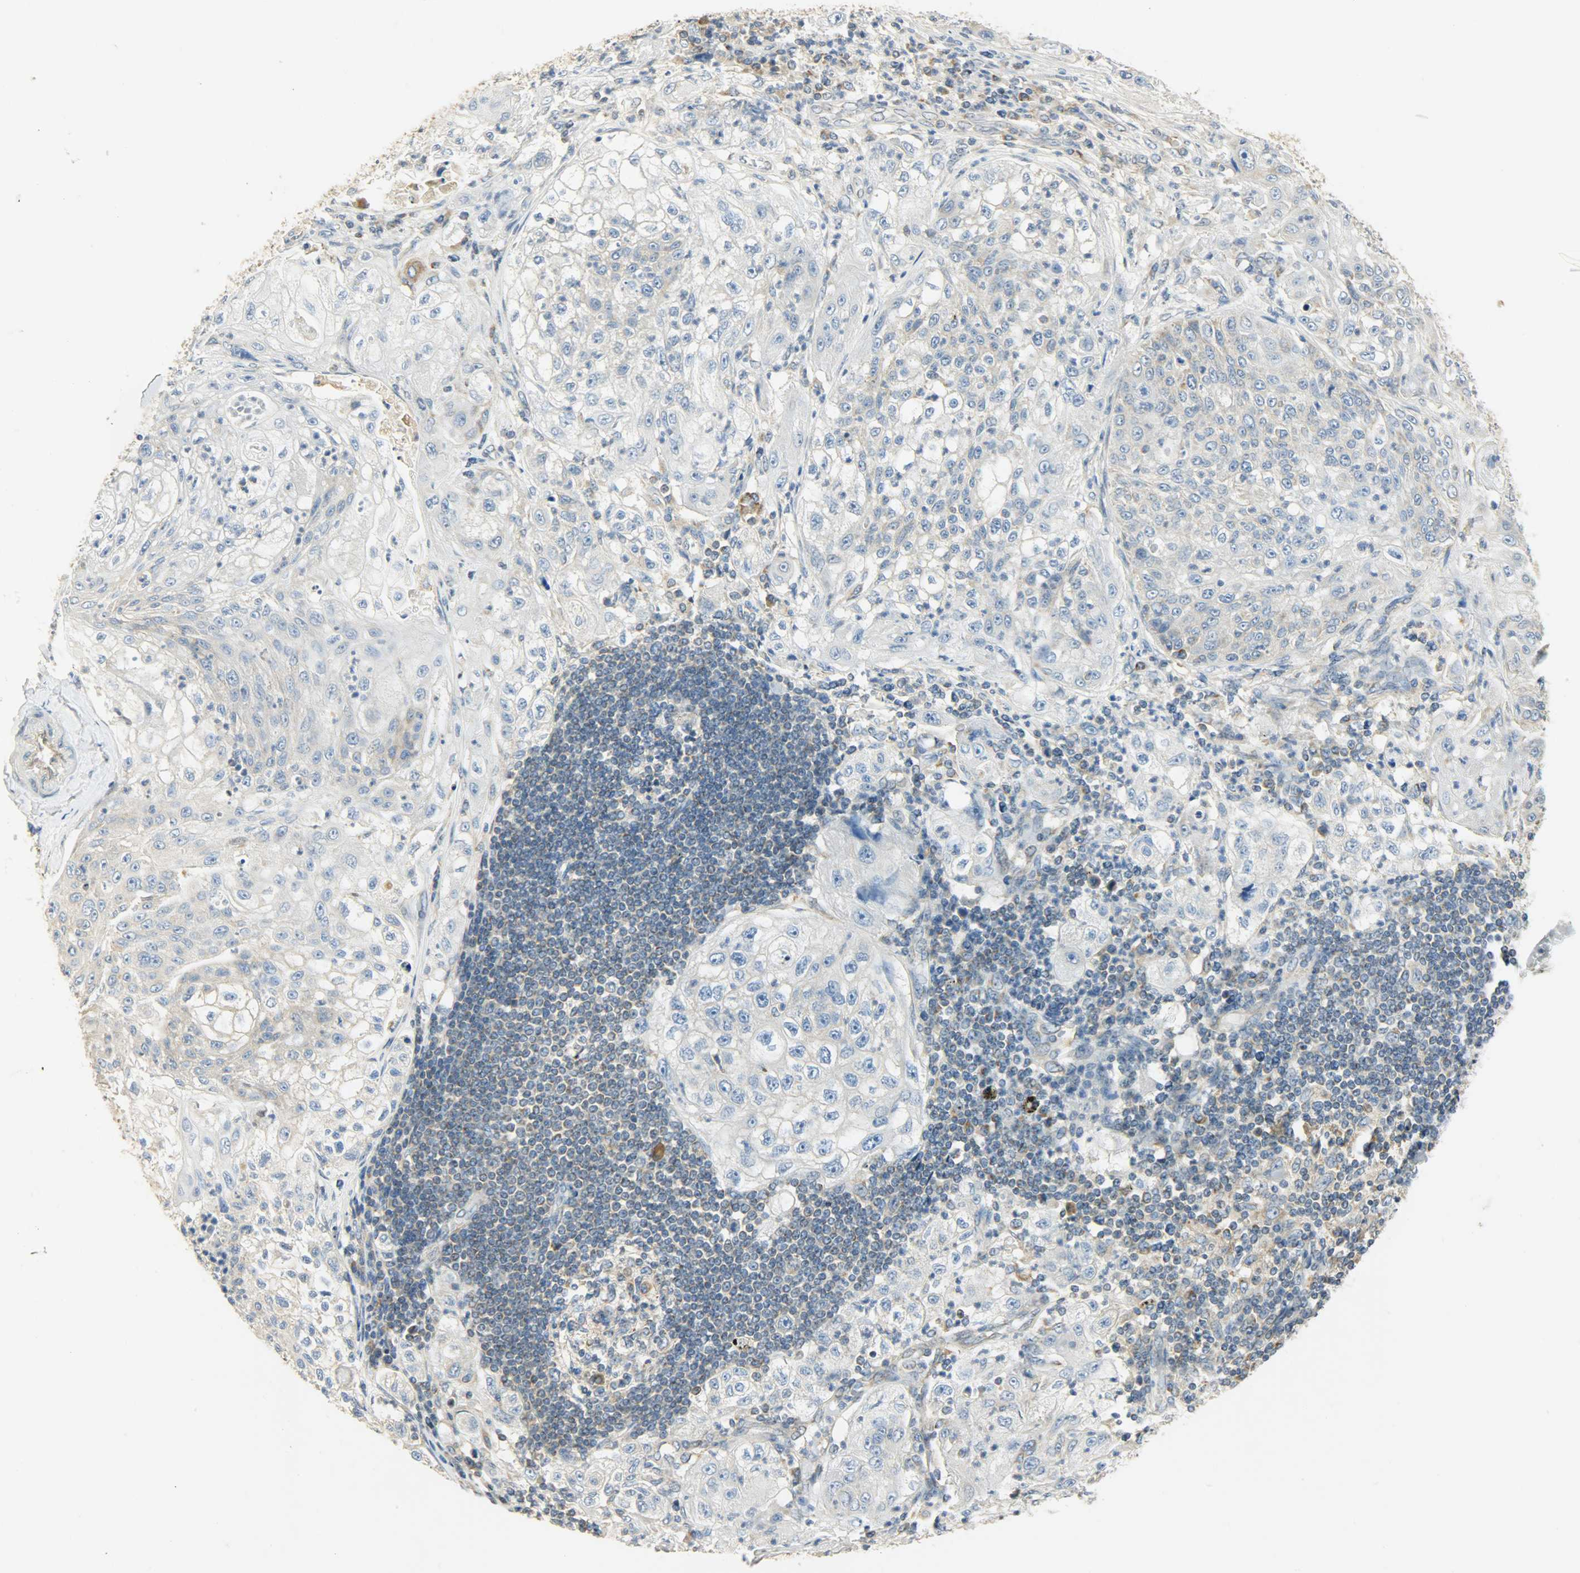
{"staining": {"intensity": "weak", "quantity": "<25%", "location": "cytoplasmic/membranous"}, "tissue": "lung cancer", "cell_type": "Tumor cells", "image_type": "cancer", "snomed": [{"axis": "morphology", "description": "Inflammation, NOS"}, {"axis": "morphology", "description": "Squamous cell carcinoma, NOS"}, {"axis": "topography", "description": "Lymph node"}, {"axis": "topography", "description": "Soft tissue"}, {"axis": "topography", "description": "Lung"}], "caption": "High magnification brightfield microscopy of lung cancer (squamous cell carcinoma) stained with DAB (brown) and counterstained with hematoxylin (blue): tumor cells show no significant expression. (DAB (3,3'-diaminobenzidine) immunohistochemistry (IHC) with hematoxylin counter stain).", "gene": "NNT", "patient": {"sex": "male", "age": 66}}